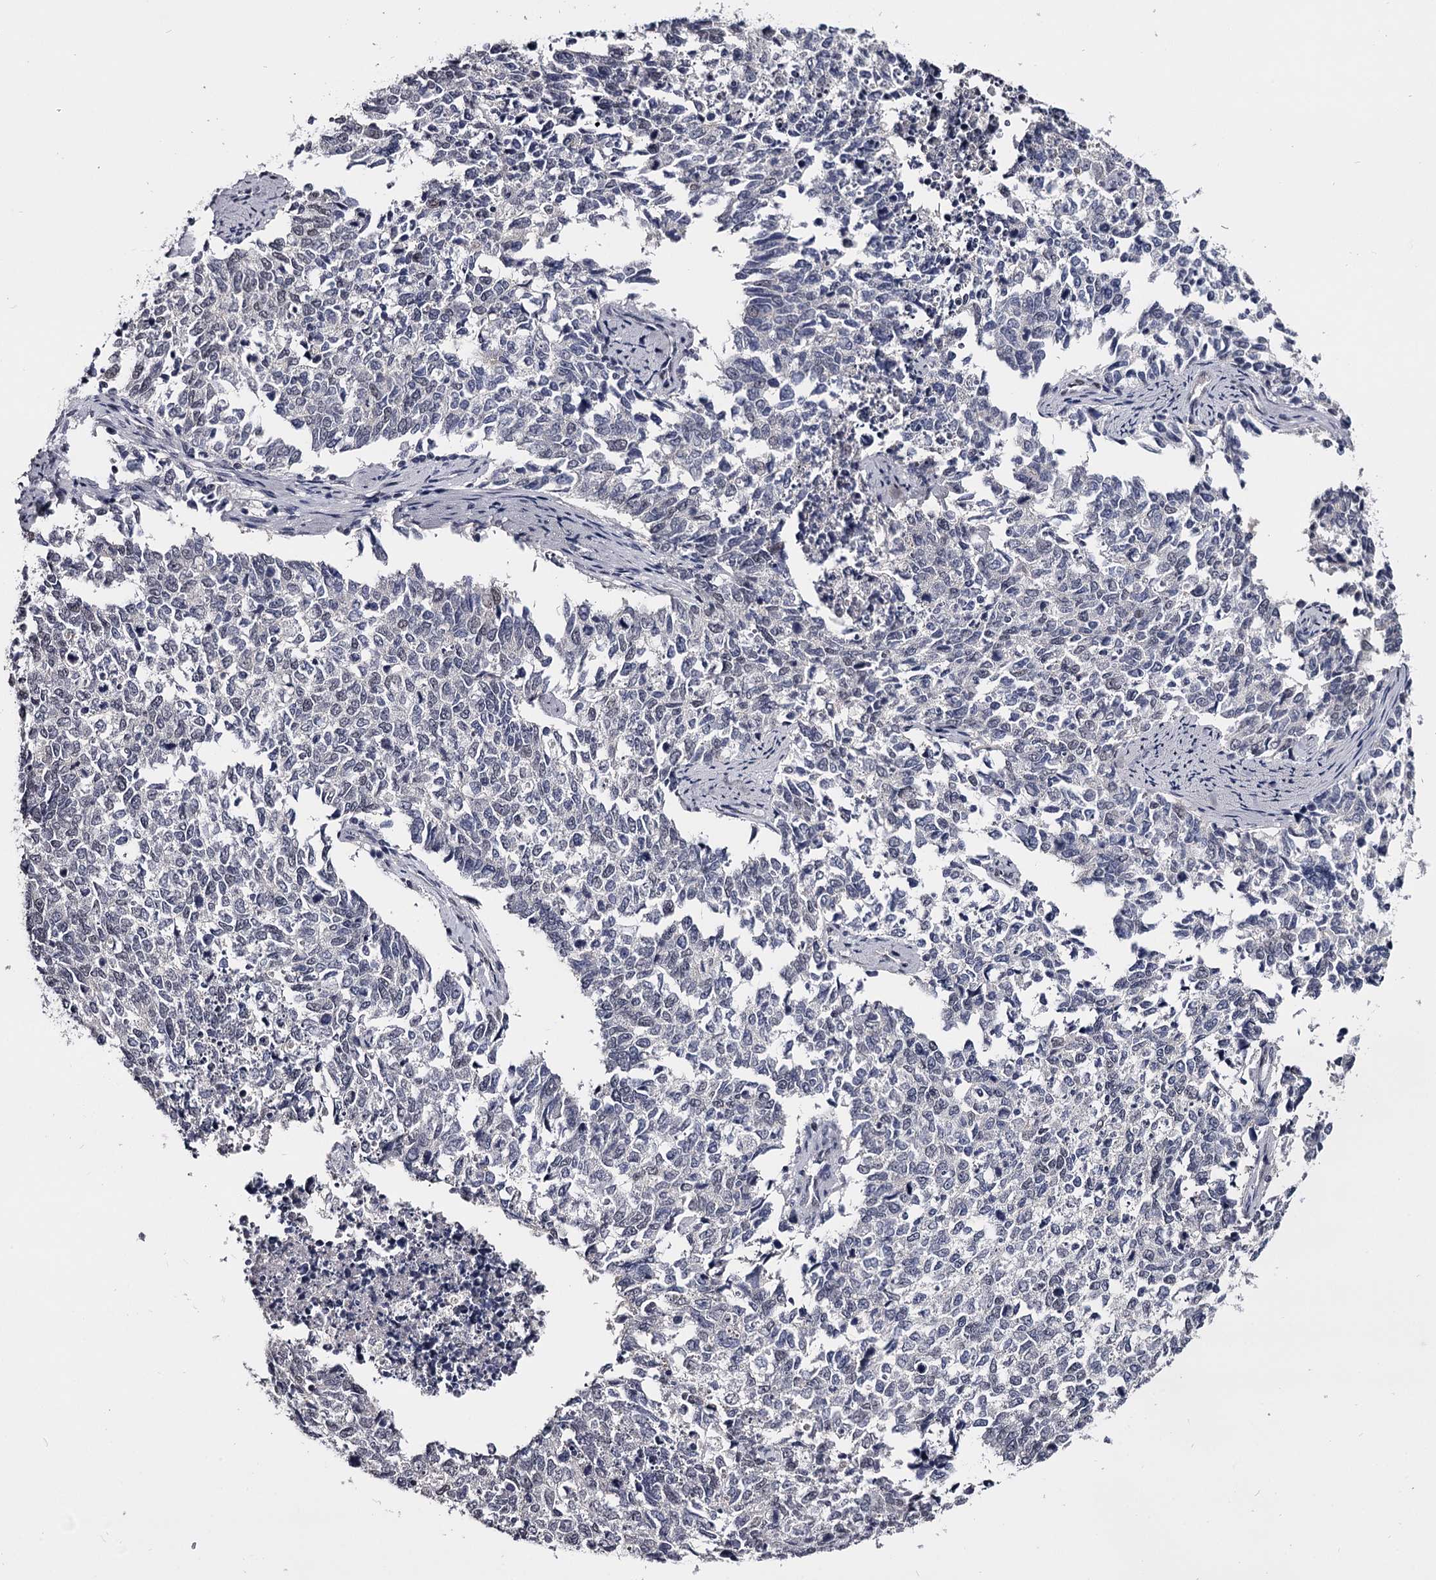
{"staining": {"intensity": "negative", "quantity": "none", "location": "none"}, "tissue": "cervical cancer", "cell_type": "Tumor cells", "image_type": "cancer", "snomed": [{"axis": "morphology", "description": "Squamous cell carcinoma, NOS"}, {"axis": "topography", "description": "Cervix"}], "caption": "Histopathology image shows no protein positivity in tumor cells of cervical cancer (squamous cell carcinoma) tissue.", "gene": "OVOL2", "patient": {"sex": "female", "age": 63}}